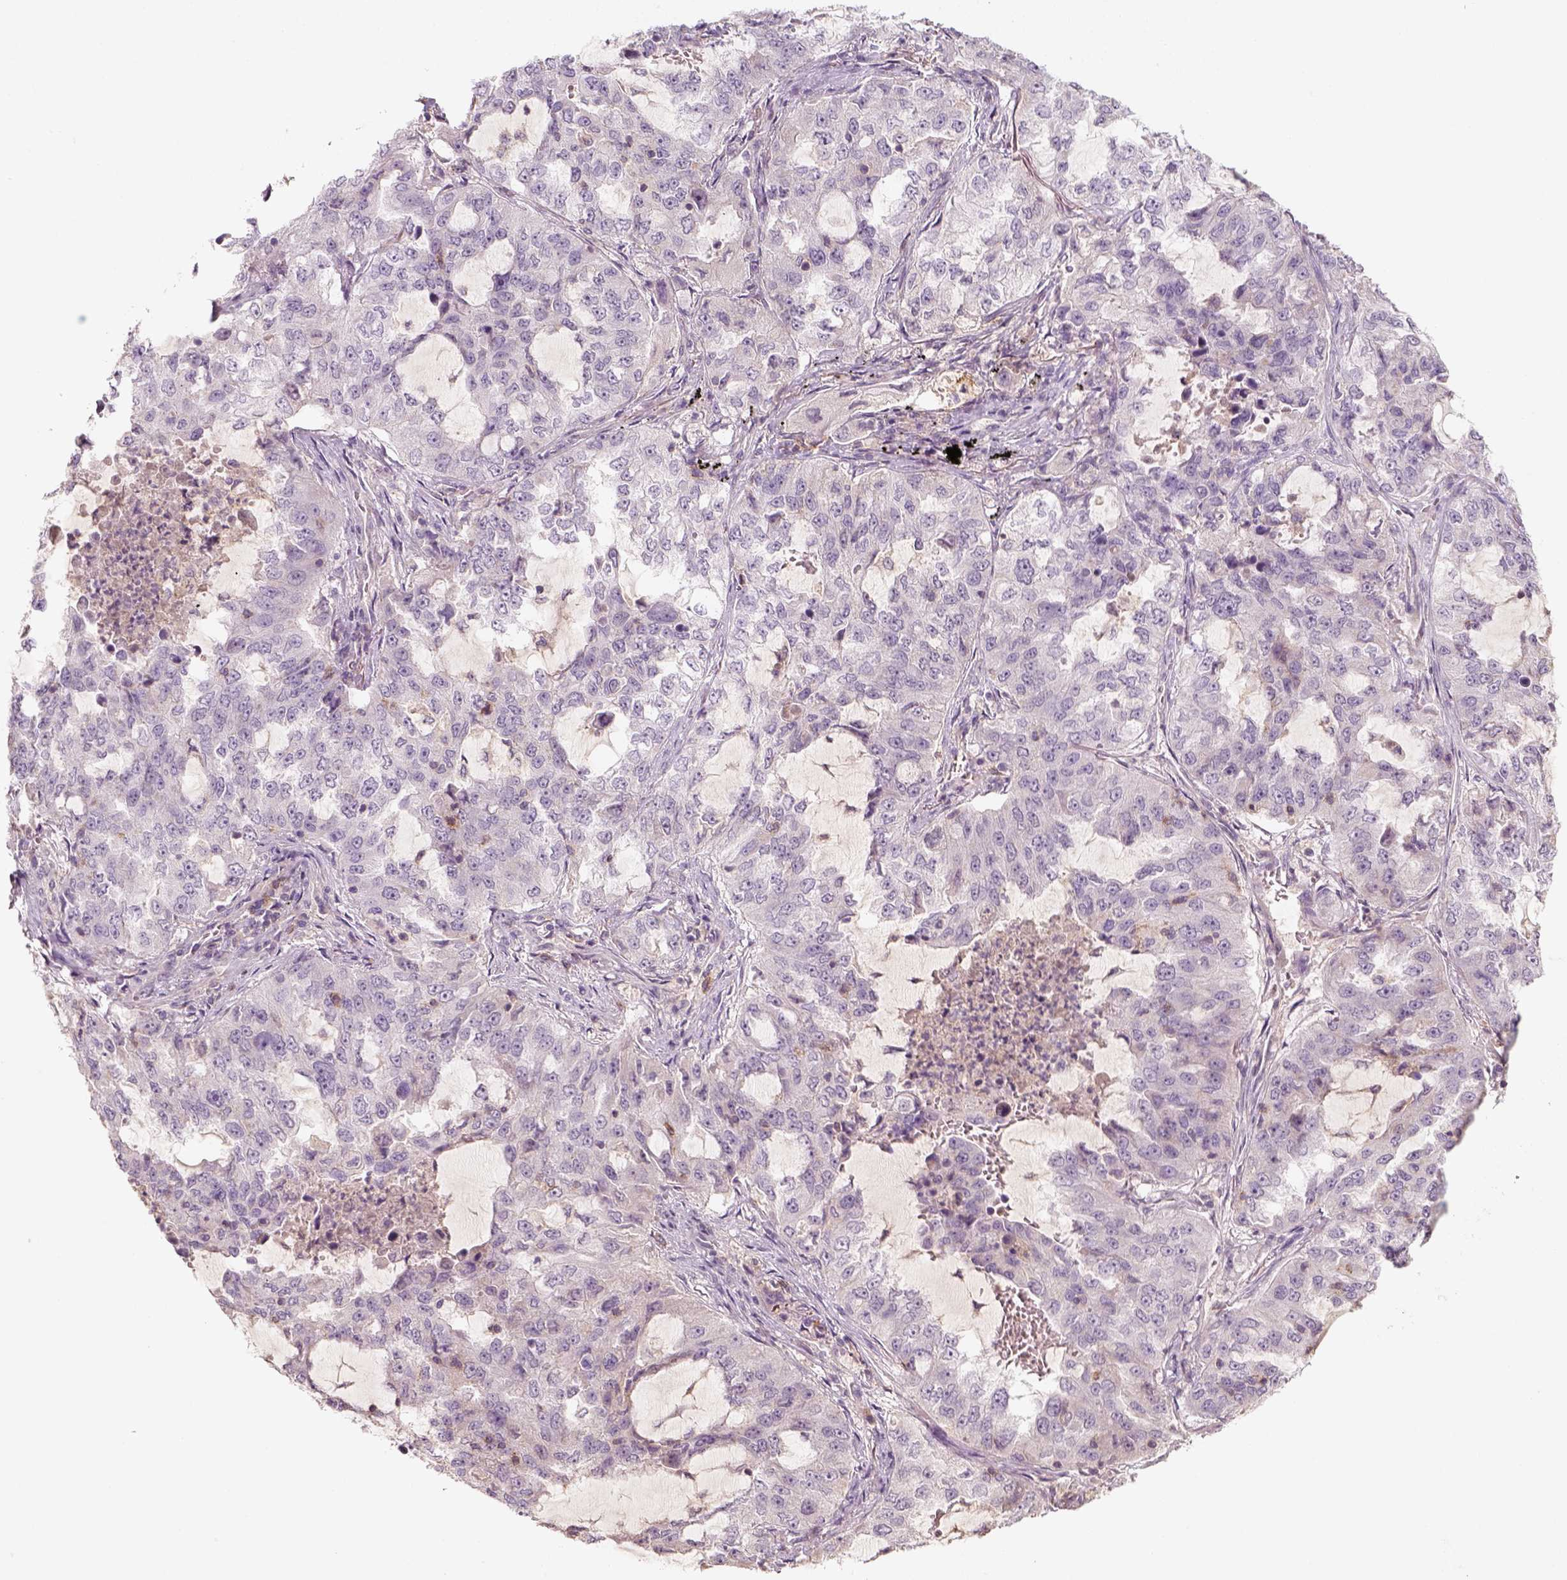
{"staining": {"intensity": "negative", "quantity": "none", "location": "none"}, "tissue": "lung cancer", "cell_type": "Tumor cells", "image_type": "cancer", "snomed": [{"axis": "morphology", "description": "Adenocarcinoma, NOS"}, {"axis": "topography", "description": "Lung"}], "caption": "Immunohistochemistry micrograph of lung adenocarcinoma stained for a protein (brown), which displays no expression in tumor cells.", "gene": "AQP9", "patient": {"sex": "female", "age": 61}}